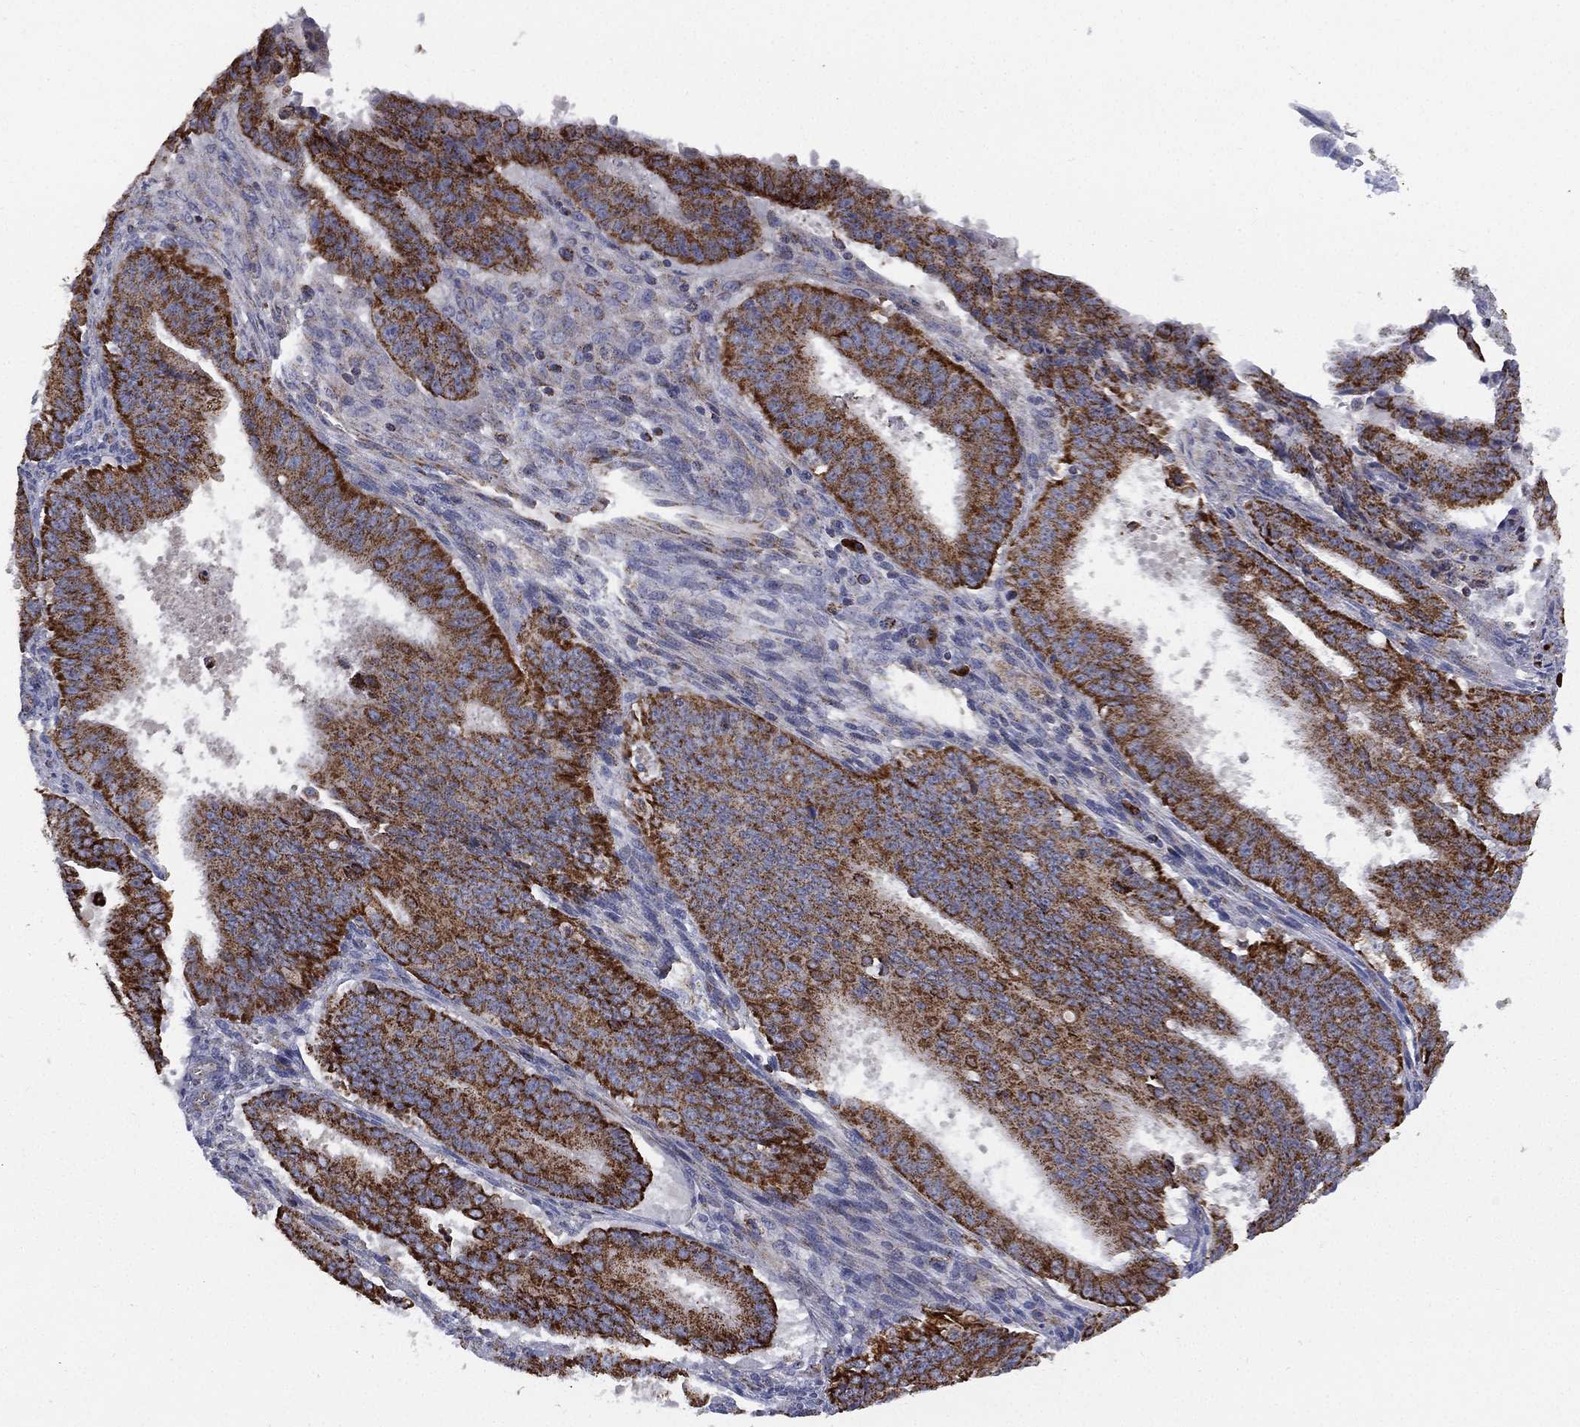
{"staining": {"intensity": "strong", "quantity": ">75%", "location": "cytoplasmic/membranous"}, "tissue": "ovarian cancer", "cell_type": "Tumor cells", "image_type": "cancer", "snomed": [{"axis": "morphology", "description": "Carcinoma, endometroid"}, {"axis": "topography", "description": "Ovary"}], "caption": "Ovarian cancer tissue displays strong cytoplasmic/membranous expression in approximately >75% of tumor cells", "gene": "PPP2R5A", "patient": {"sex": "female", "age": 42}}